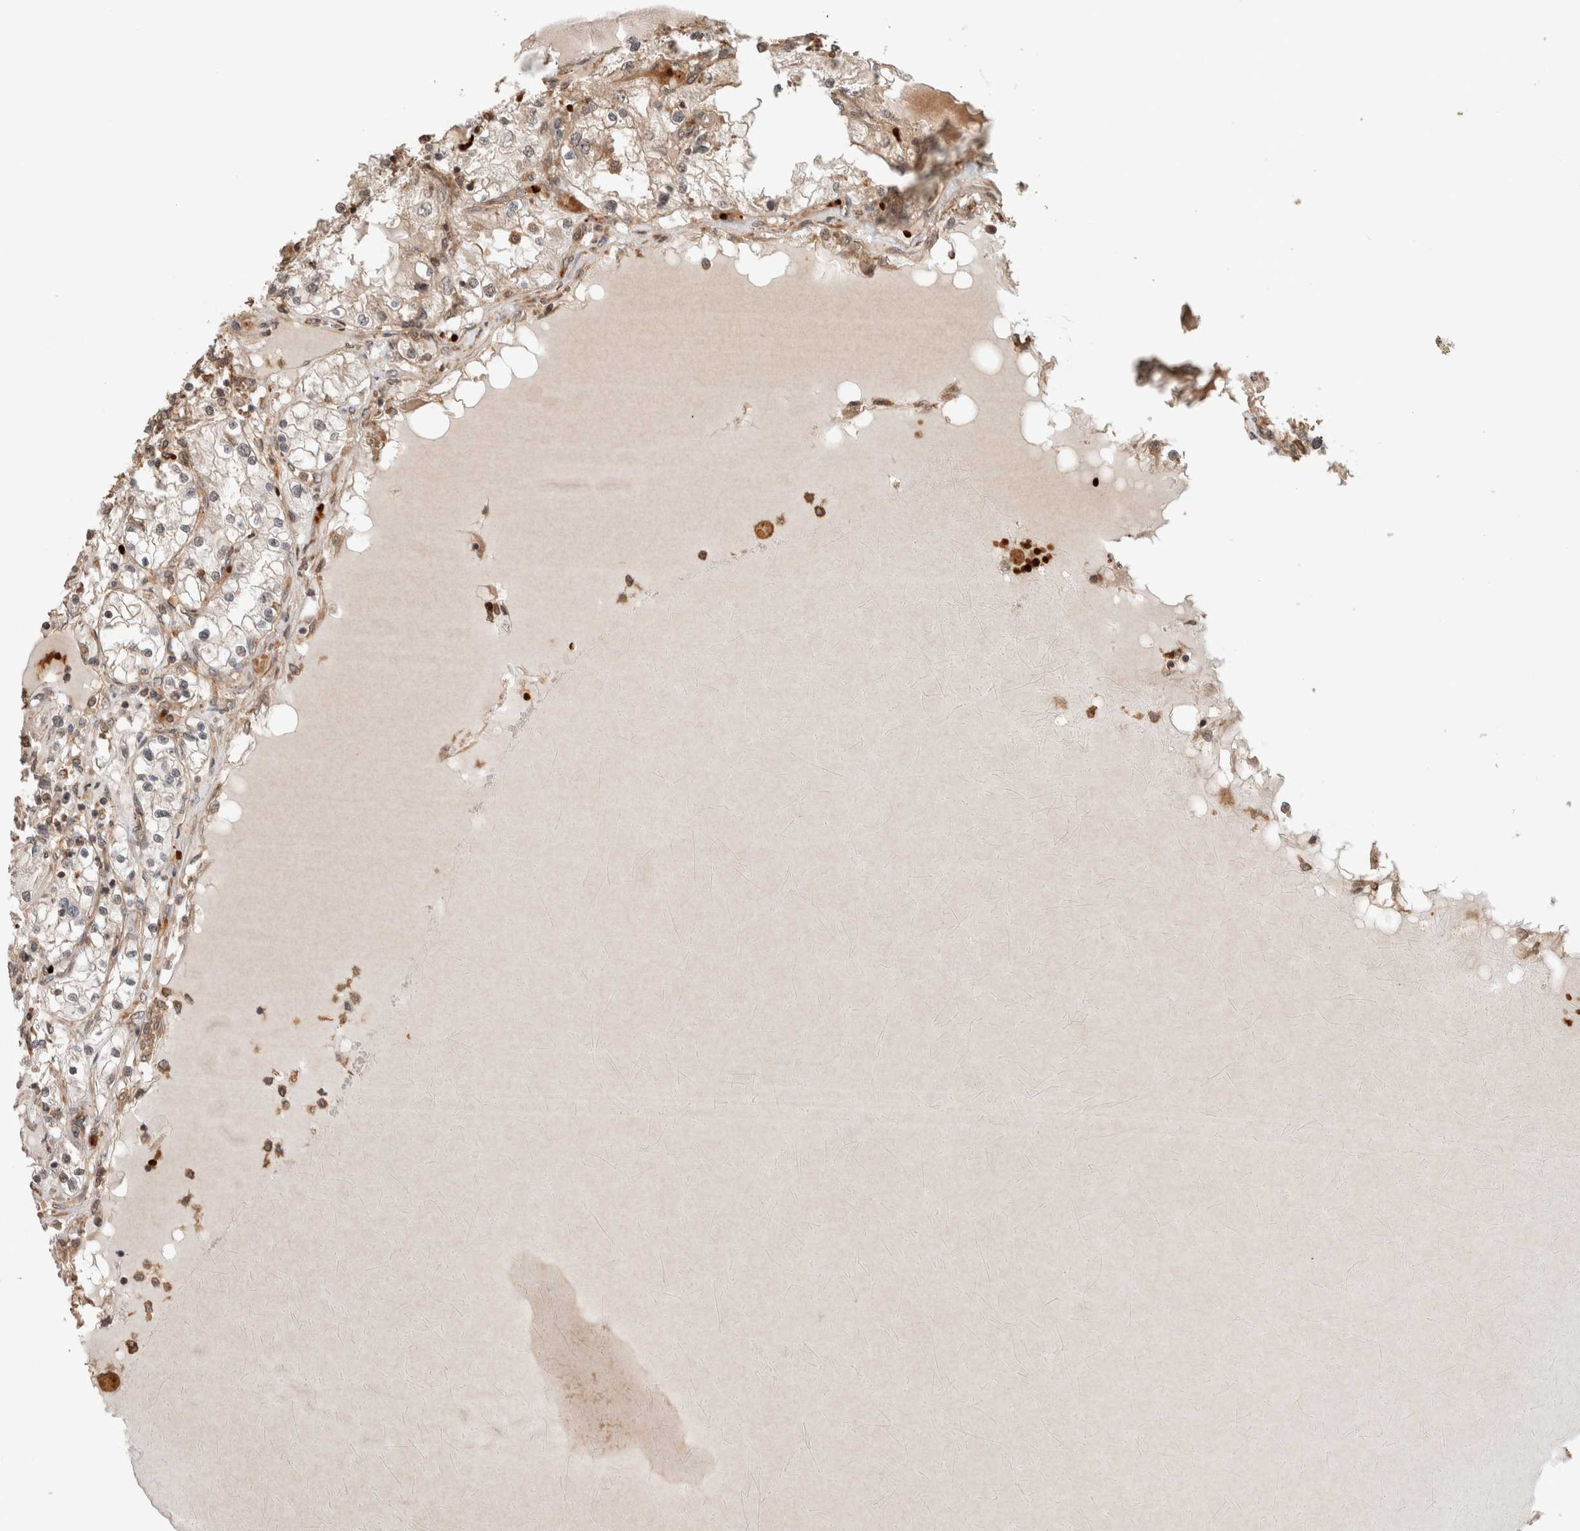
{"staining": {"intensity": "weak", "quantity": ">75%", "location": "cytoplasmic/membranous"}, "tissue": "renal cancer", "cell_type": "Tumor cells", "image_type": "cancer", "snomed": [{"axis": "morphology", "description": "Adenocarcinoma, NOS"}, {"axis": "topography", "description": "Kidney"}], "caption": "This photomicrograph reveals renal cancer (adenocarcinoma) stained with immunohistochemistry (IHC) to label a protein in brown. The cytoplasmic/membranous of tumor cells show weak positivity for the protein. Nuclei are counter-stained blue.", "gene": "OTUD6B", "patient": {"sex": "male", "age": 68}}